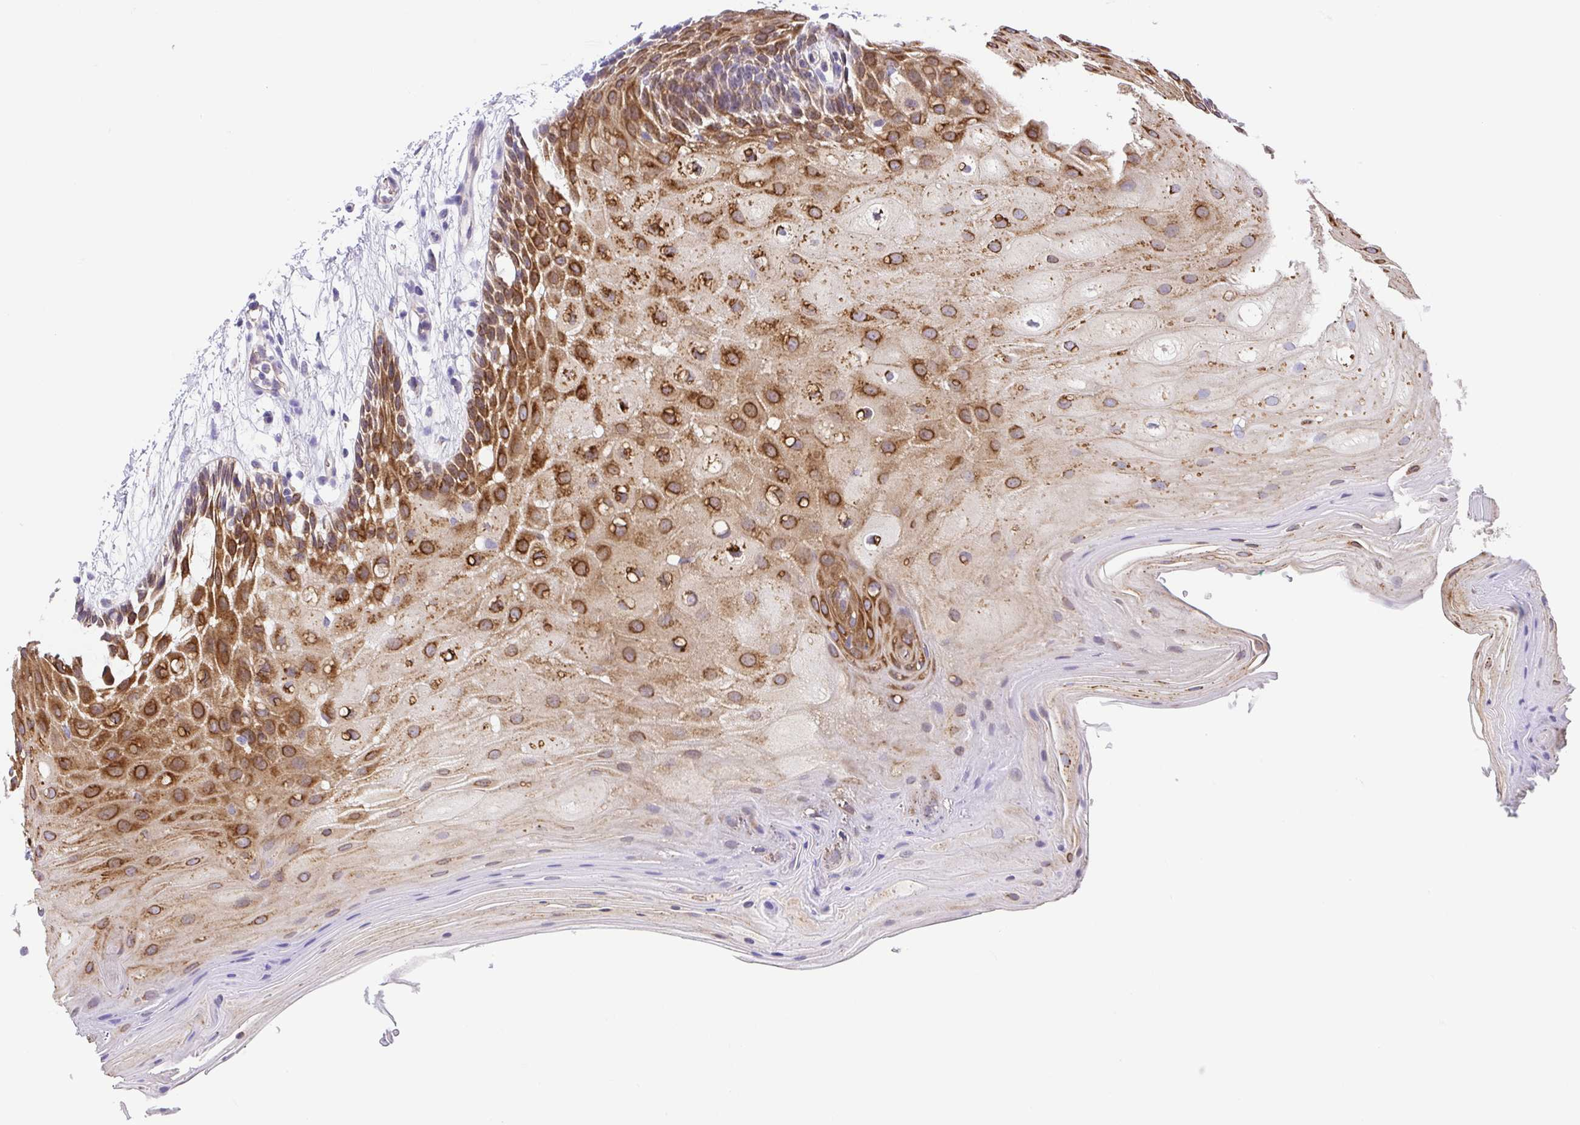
{"staining": {"intensity": "strong", "quantity": ">75%", "location": "cytoplasmic/membranous"}, "tissue": "oral mucosa", "cell_type": "Squamous epithelial cells", "image_type": "normal", "snomed": [{"axis": "morphology", "description": "Normal tissue, NOS"}, {"axis": "morphology", "description": "Squamous cell carcinoma, NOS"}, {"axis": "topography", "description": "Oral tissue"}, {"axis": "topography", "description": "Tounge, NOS"}, {"axis": "topography", "description": "Head-Neck"}], "caption": "This histopathology image shows immunohistochemistry staining of unremarkable human oral mucosa, with high strong cytoplasmic/membranous expression in about >75% of squamous epithelial cells.", "gene": "SLC13A1", "patient": {"sex": "male", "age": 62}}